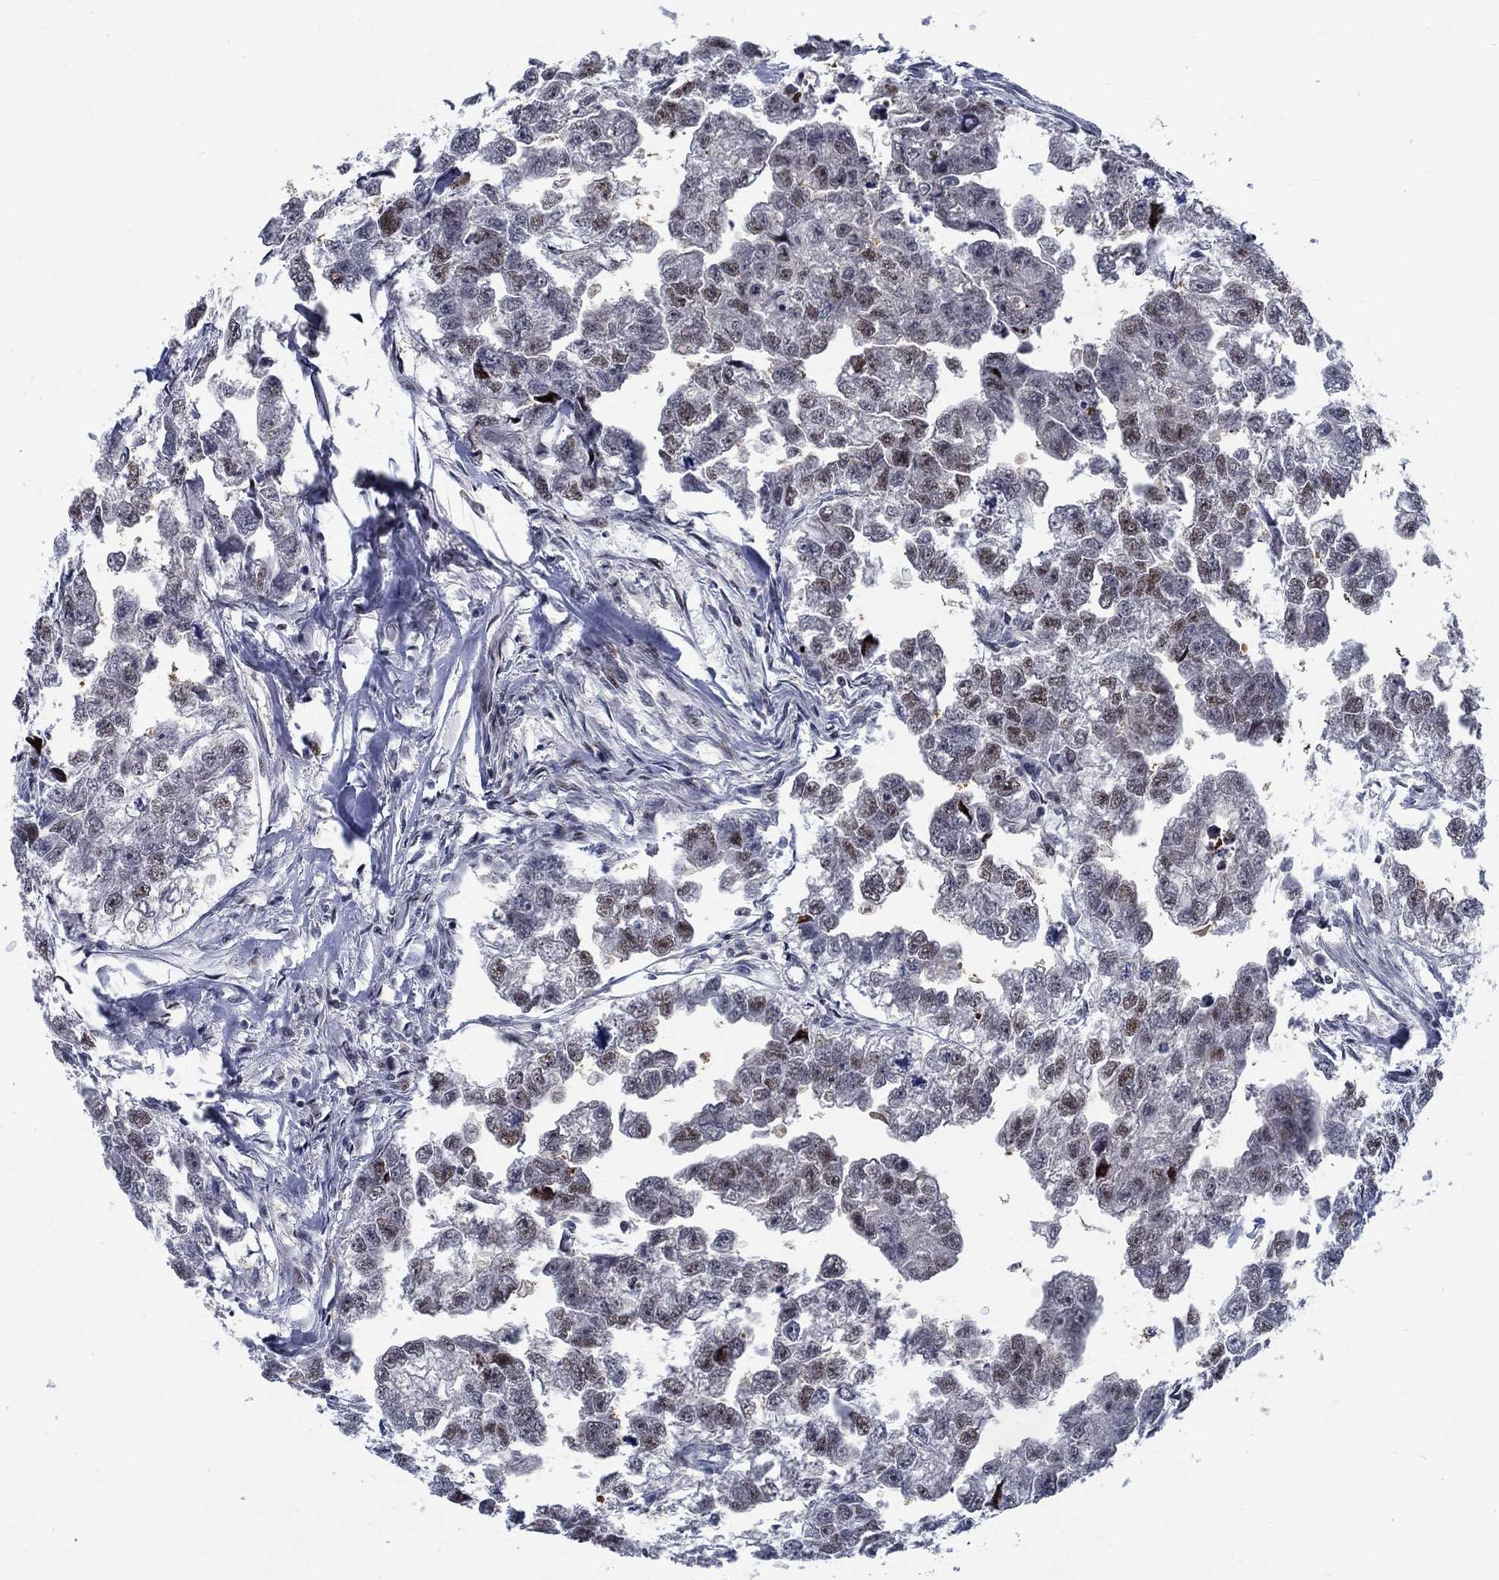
{"staining": {"intensity": "moderate", "quantity": "<25%", "location": "nuclear"}, "tissue": "testis cancer", "cell_type": "Tumor cells", "image_type": "cancer", "snomed": [{"axis": "morphology", "description": "Carcinoma, Embryonal, NOS"}, {"axis": "morphology", "description": "Teratoma, malignant, NOS"}, {"axis": "topography", "description": "Testis"}], "caption": "Human testis embryonal carcinoma stained with a protein marker demonstrates moderate staining in tumor cells.", "gene": "NEU3", "patient": {"sex": "male", "age": 44}}